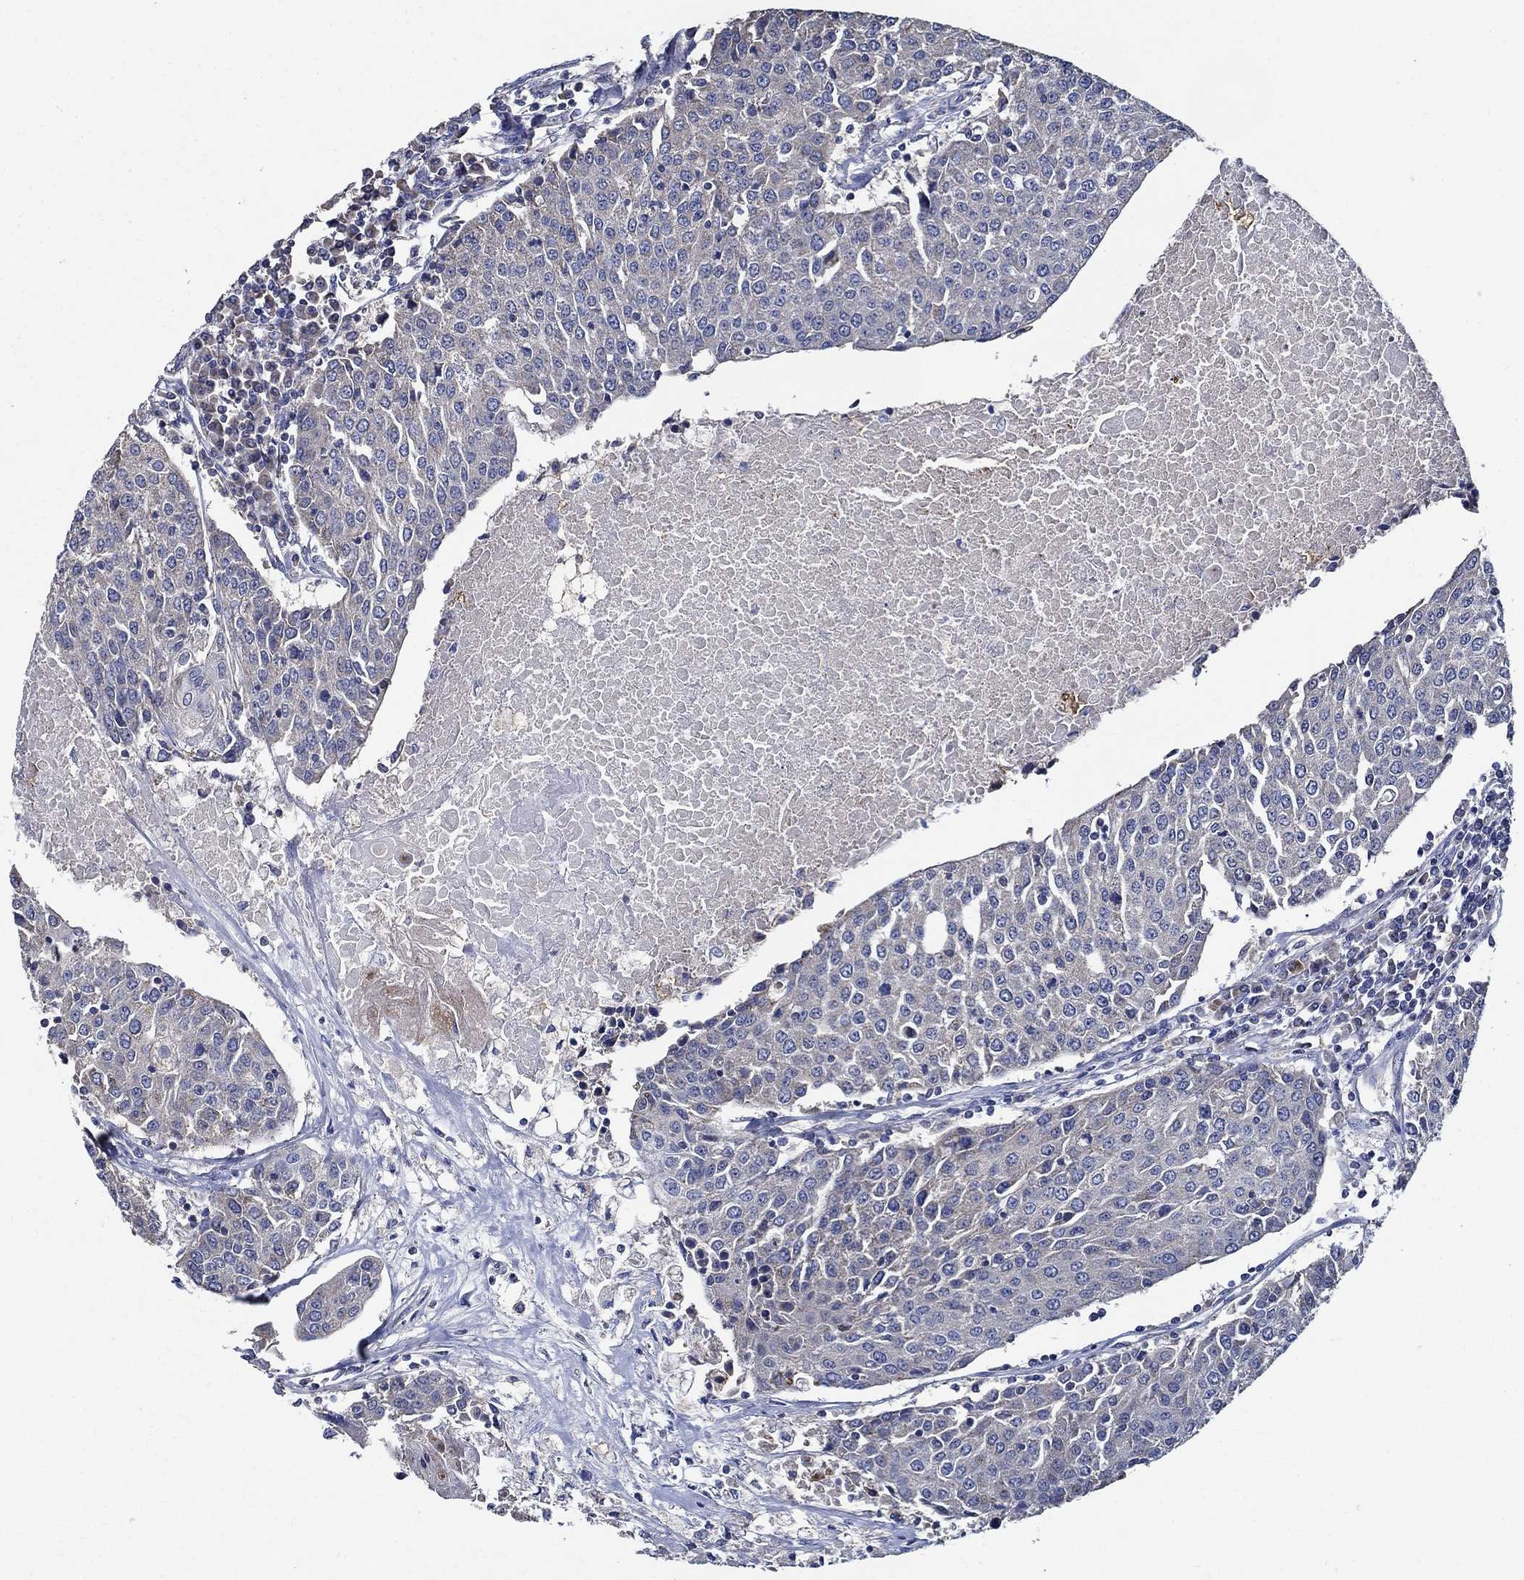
{"staining": {"intensity": "negative", "quantity": "none", "location": "none"}, "tissue": "urothelial cancer", "cell_type": "Tumor cells", "image_type": "cancer", "snomed": [{"axis": "morphology", "description": "Urothelial carcinoma, High grade"}, {"axis": "topography", "description": "Urinary bladder"}], "caption": "IHC photomicrograph of human urothelial cancer stained for a protein (brown), which shows no staining in tumor cells.", "gene": "WDR53", "patient": {"sex": "female", "age": 85}}